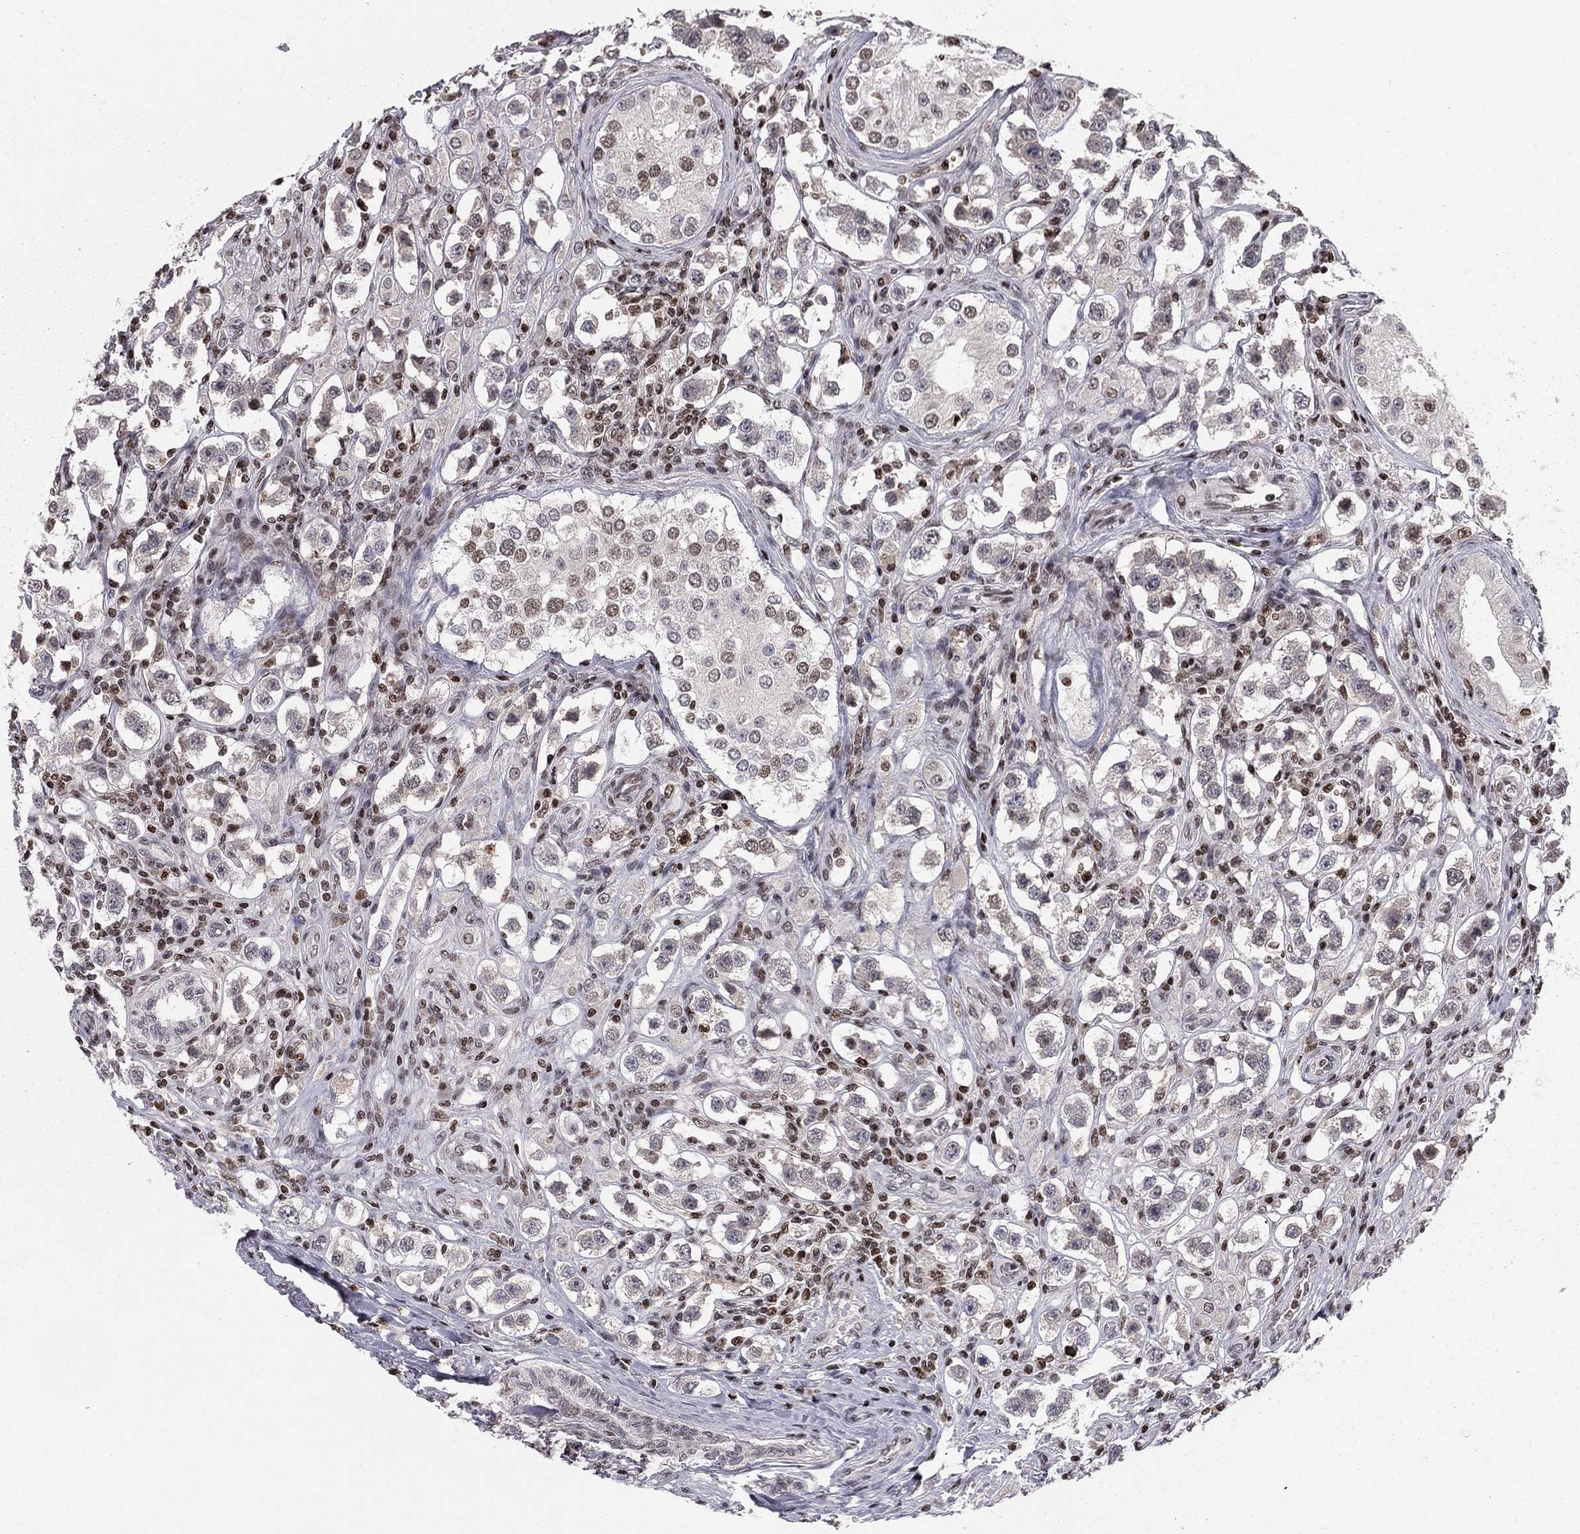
{"staining": {"intensity": "negative", "quantity": "none", "location": "none"}, "tissue": "testis cancer", "cell_type": "Tumor cells", "image_type": "cancer", "snomed": [{"axis": "morphology", "description": "Seminoma, NOS"}, {"axis": "topography", "description": "Testis"}], "caption": "IHC photomicrograph of neoplastic tissue: human seminoma (testis) stained with DAB exhibits no significant protein expression in tumor cells. The staining was performed using DAB to visualize the protein expression in brown, while the nuclei were stained in blue with hematoxylin (Magnification: 20x).", "gene": "RNASEH2C", "patient": {"sex": "male", "age": 37}}